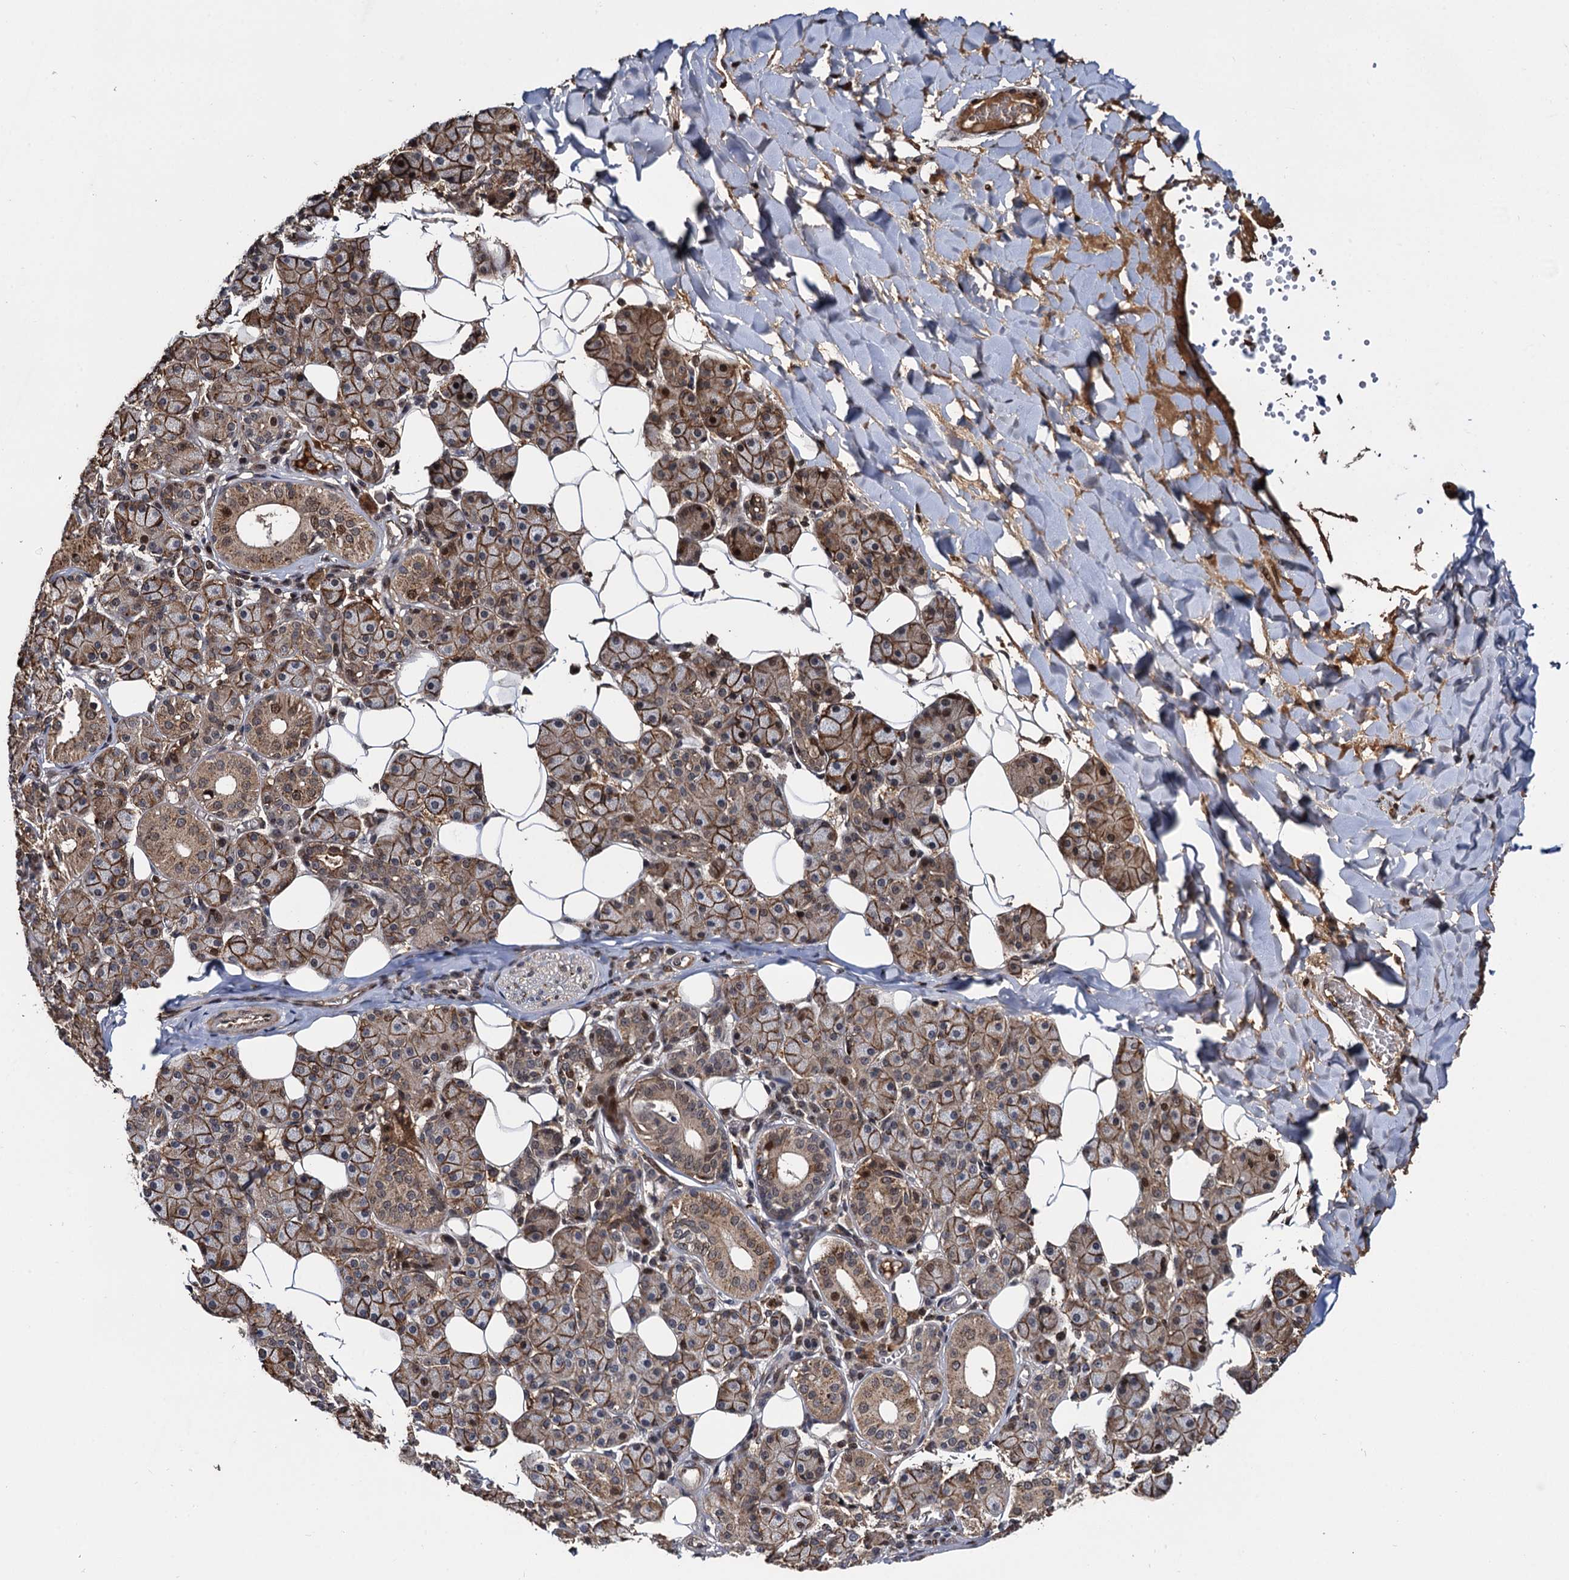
{"staining": {"intensity": "strong", "quantity": ">75%", "location": "cytoplasmic/membranous,nuclear"}, "tissue": "salivary gland", "cell_type": "Glandular cells", "image_type": "normal", "snomed": [{"axis": "morphology", "description": "Normal tissue, NOS"}, {"axis": "topography", "description": "Salivary gland"}], "caption": "IHC (DAB) staining of unremarkable salivary gland demonstrates strong cytoplasmic/membranous,nuclear protein expression in about >75% of glandular cells.", "gene": "CEP192", "patient": {"sex": "female", "age": 33}}